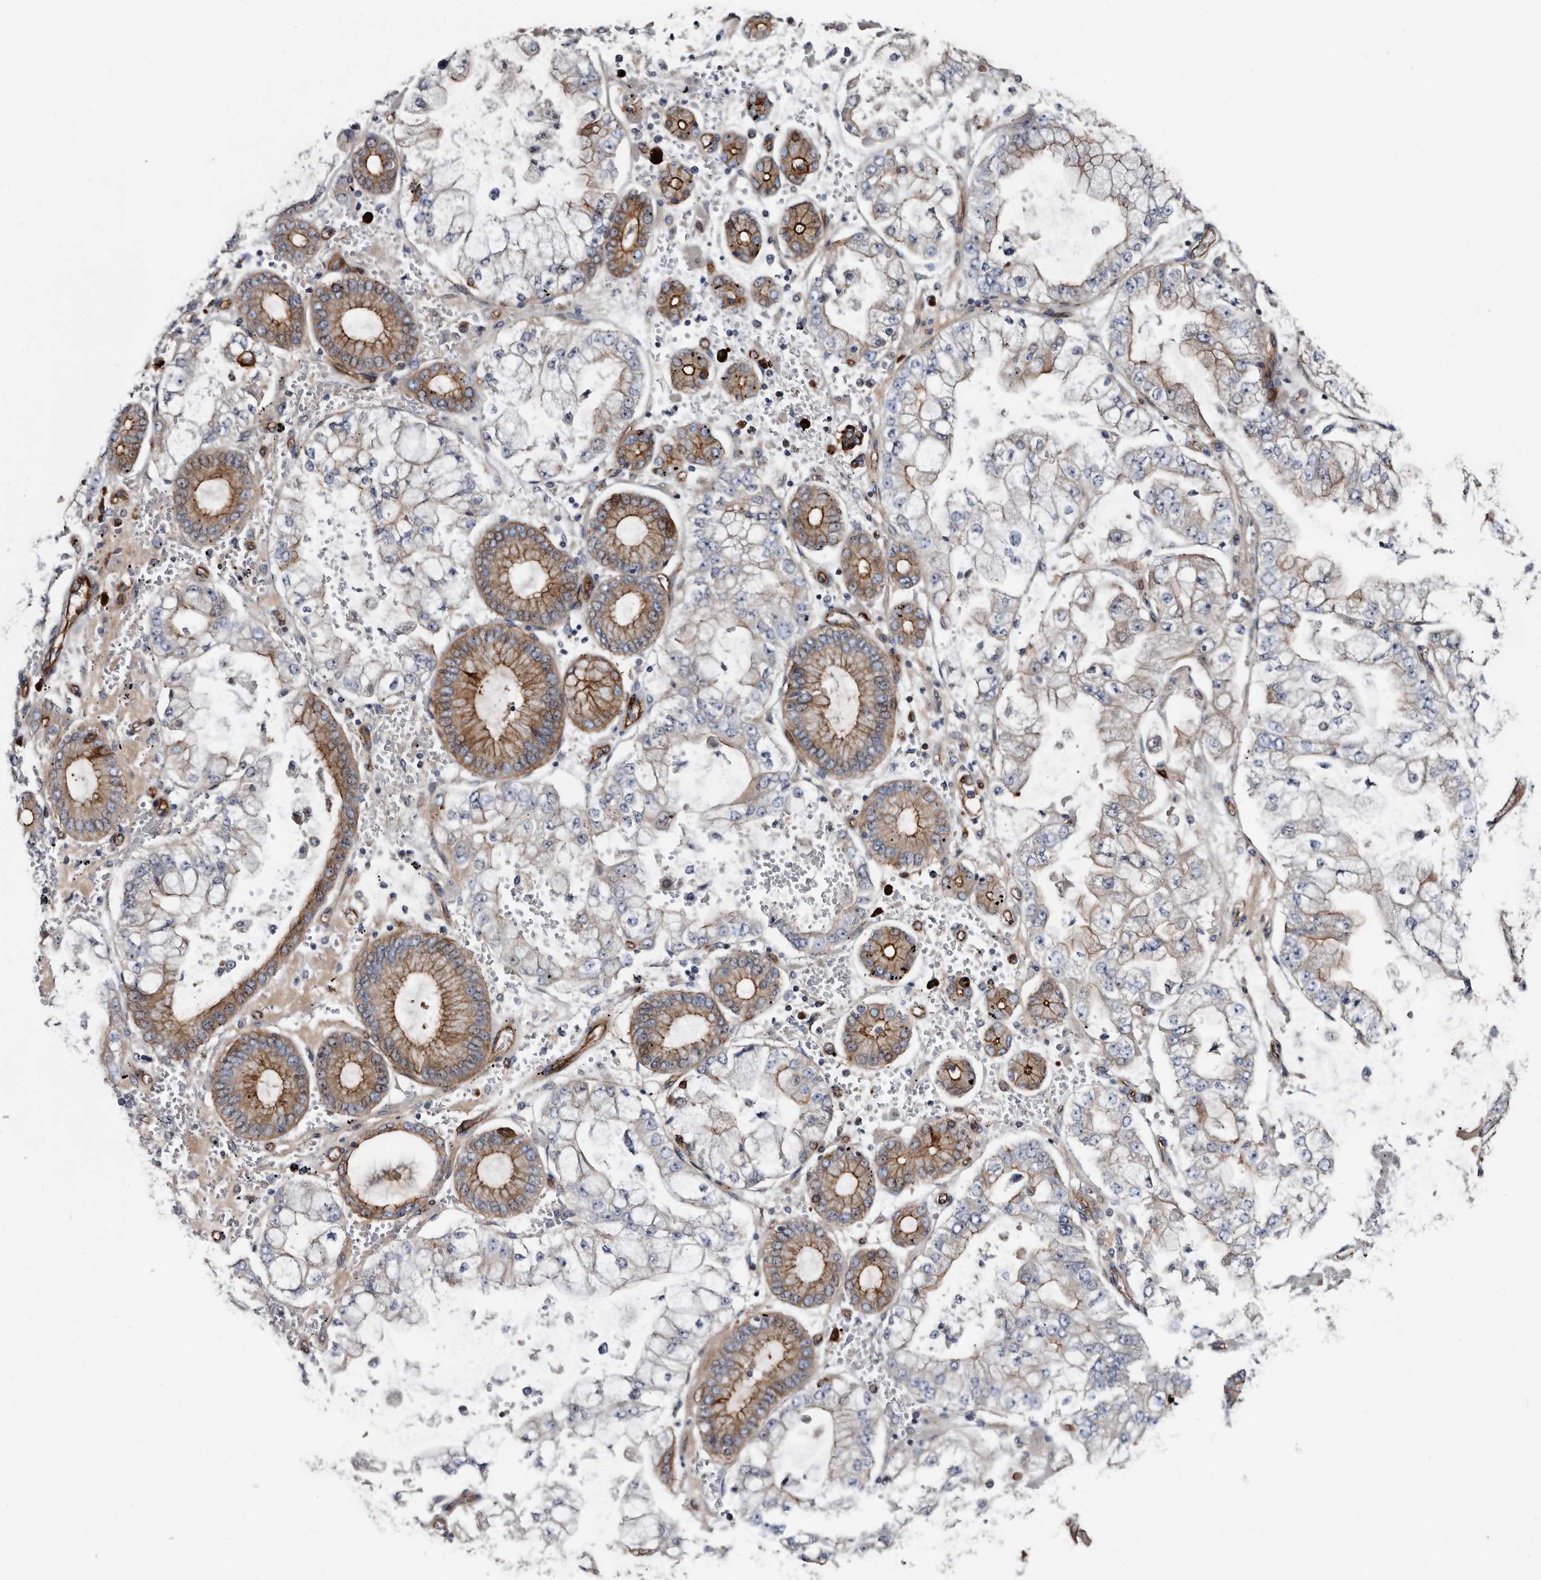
{"staining": {"intensity": "moderate", "quantity": "25%-75%", "location": "cytoplasmic/membranous"}, "tissue": "stomach cancer", "cell_type": "Tumor cells", "image_type": "cancer", "snomed": [{"axis": "morphology", "description": "Adenocarcinoma, NOS"}, {"axis": "topography", "description": "Stomach"}], "caption": "Immunohistochemistry (IHC) image of human adenocarcinoma (stomach) stained for a protein (brown), which displays medium levels of moderate cytoplasmic/membranous positivity in about 25%-75% of tumor cells.", "gene": "TSPAN17", "patient": {"sex": "male", "age": 76}}